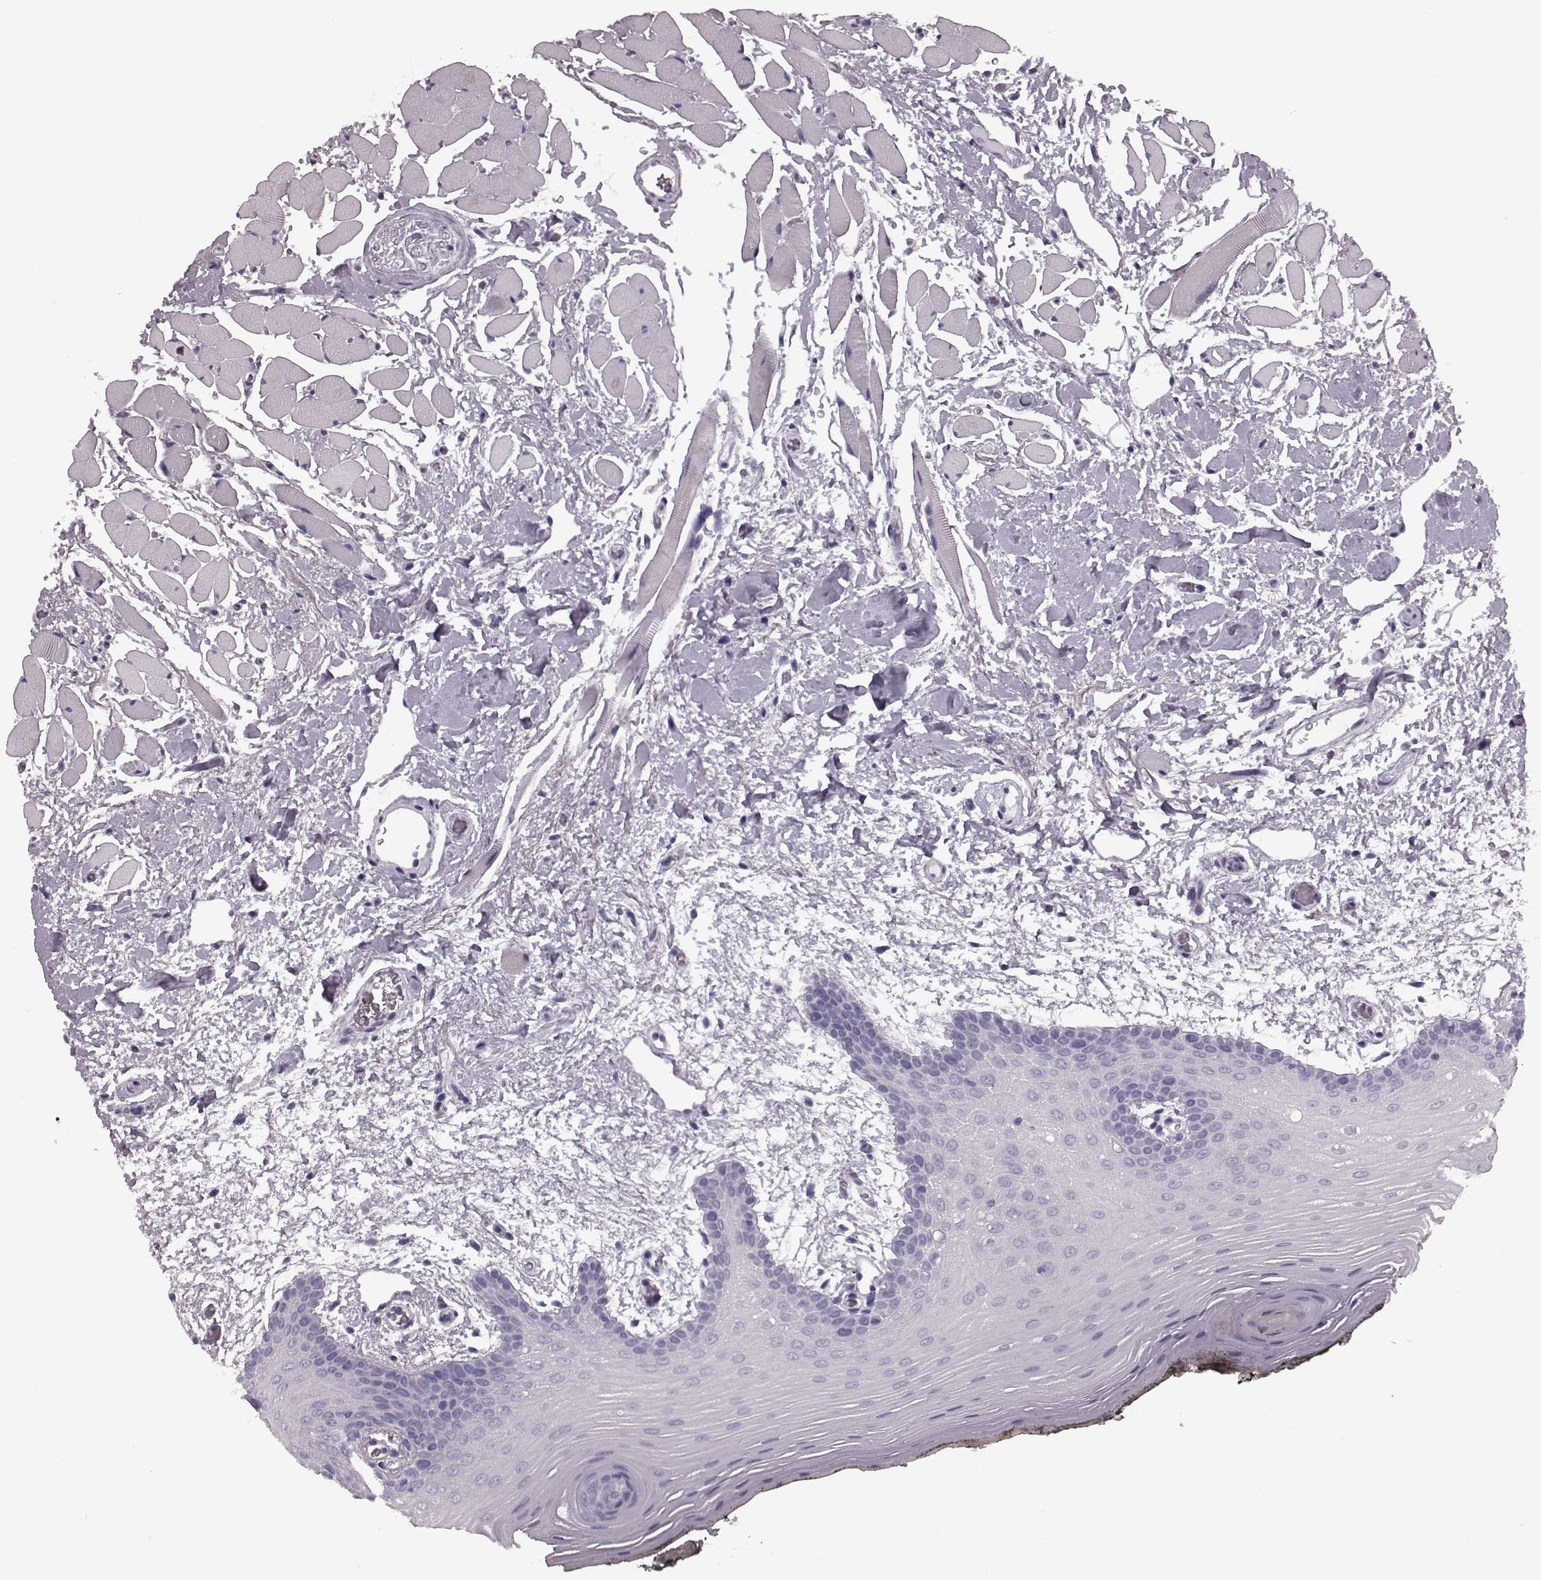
{"staining": {"intensity": "negative", "quantity": "none", "location": "none"}, "tissue": "oral mucosa", "cell_type": "Squamous epithelial cells", "image_type": "normal", "snomed": [{"axis": "morphology", "description": "Normal tissue, NOS"}, {"axis": "topography", "description": "Oral tissue"}, {"axis": "topography", "description": "Head-Neck"}], "caption": "This is a histopathology image of immunohistochemistry (IHC) staining of unremarkable oral mucosa, which shows no expression in squamous epithelial cells.", "gene": "CST7", "patient": {"sex": "male", "age": 65}}